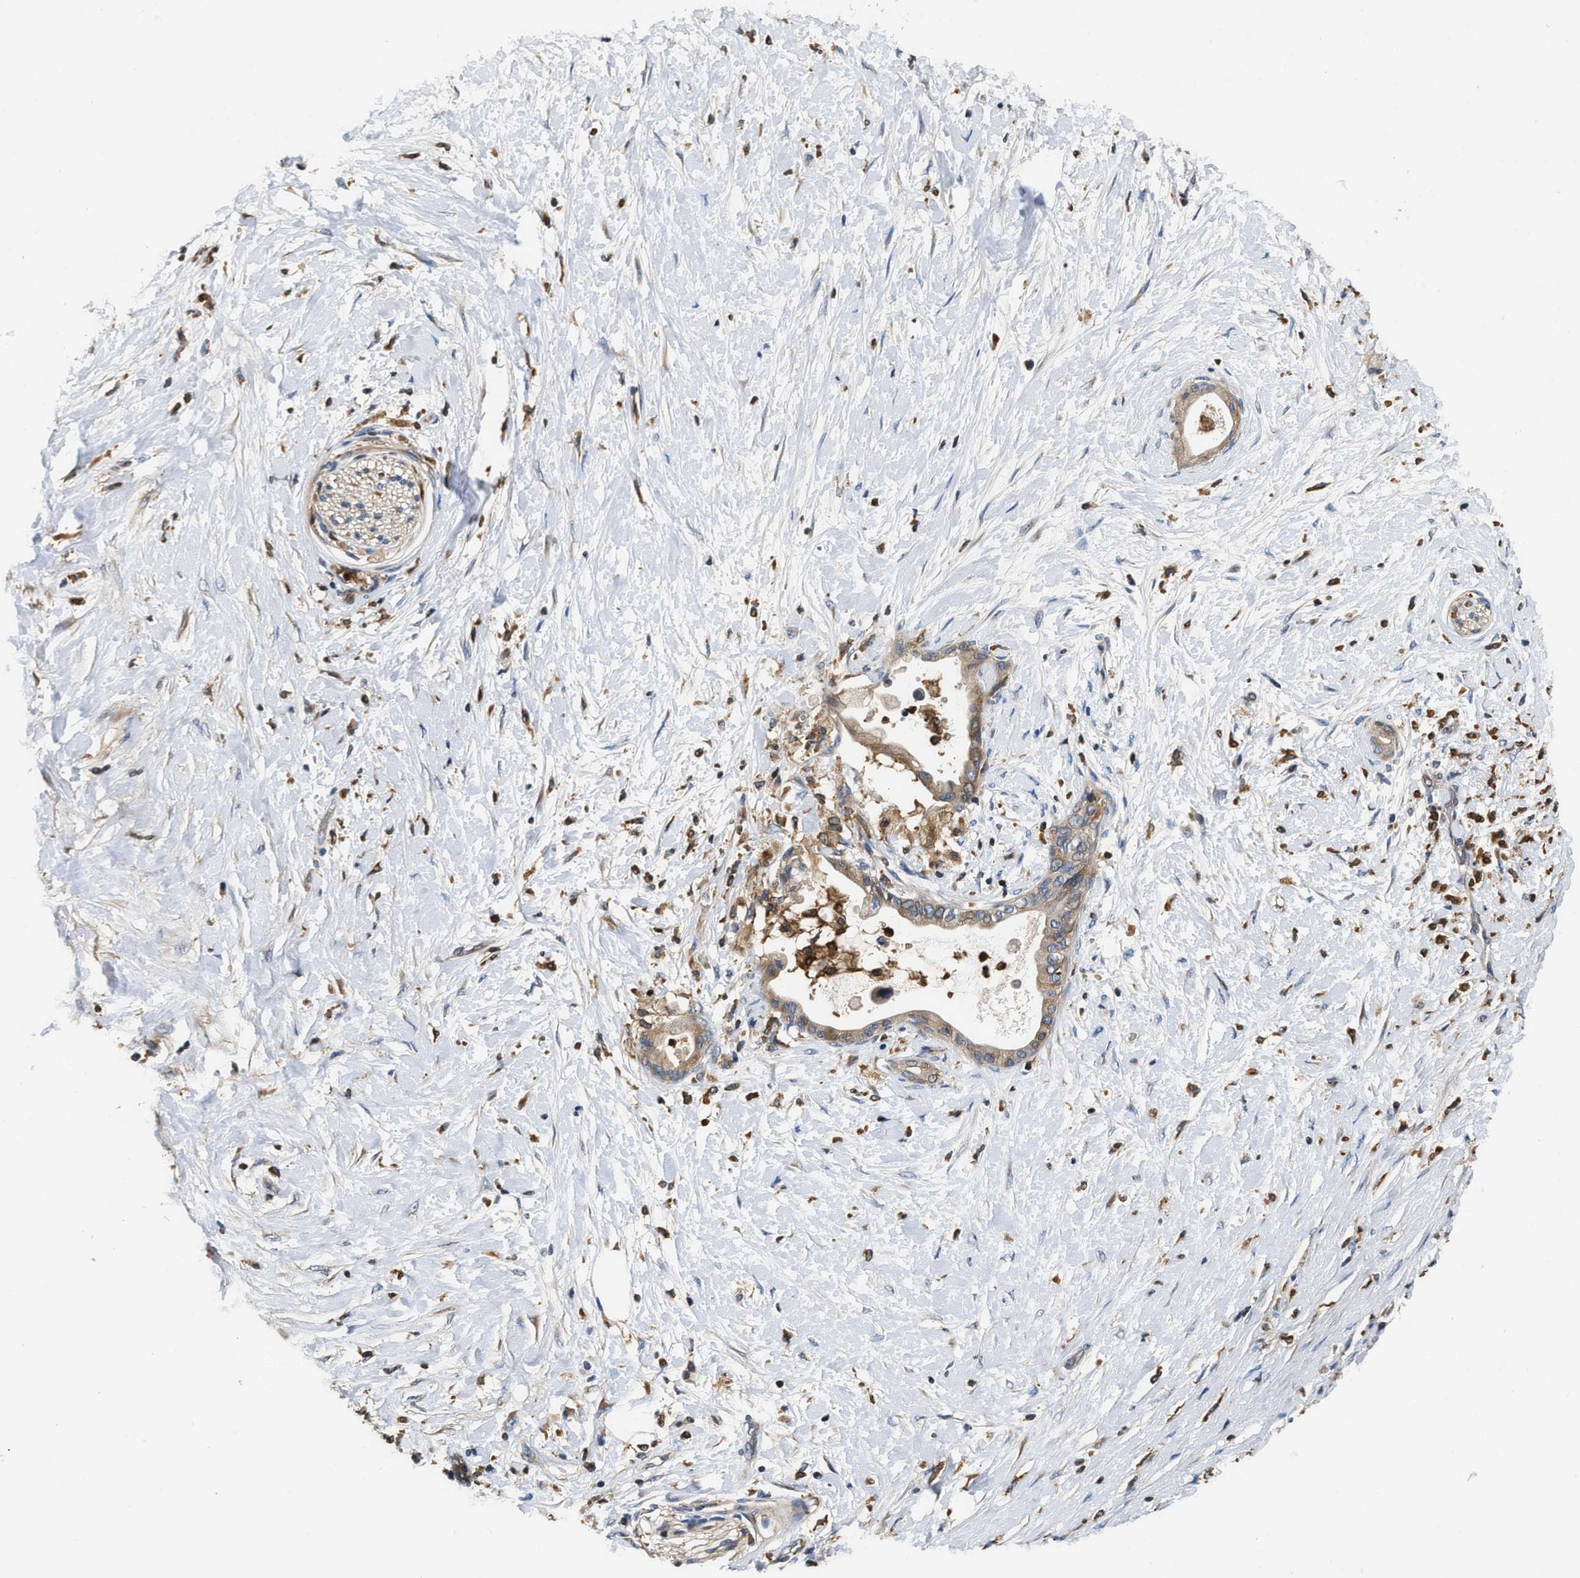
{"staining": {"intensity": "weak", "quantity": "25%-75%", "location": "cytoplasmic/membranous"}, "tissue": "pancreatic cancer", "cell_type": "Tumor cells", "image_type": "cancer", "snomed": [{"axis": "morphology", "description": "Adenocarcinoma, NOS"}, {"axis": "topography", "description": "Pancreas"}], "caption": "A low amount of weak cytoplasmic/membranous staining is present in approximately 25%-75% of tumor cells in pancreatic adenocarcinoma tissue.", "gene": "OSTF1", "patient": {"sex": "female", "age": 60}}